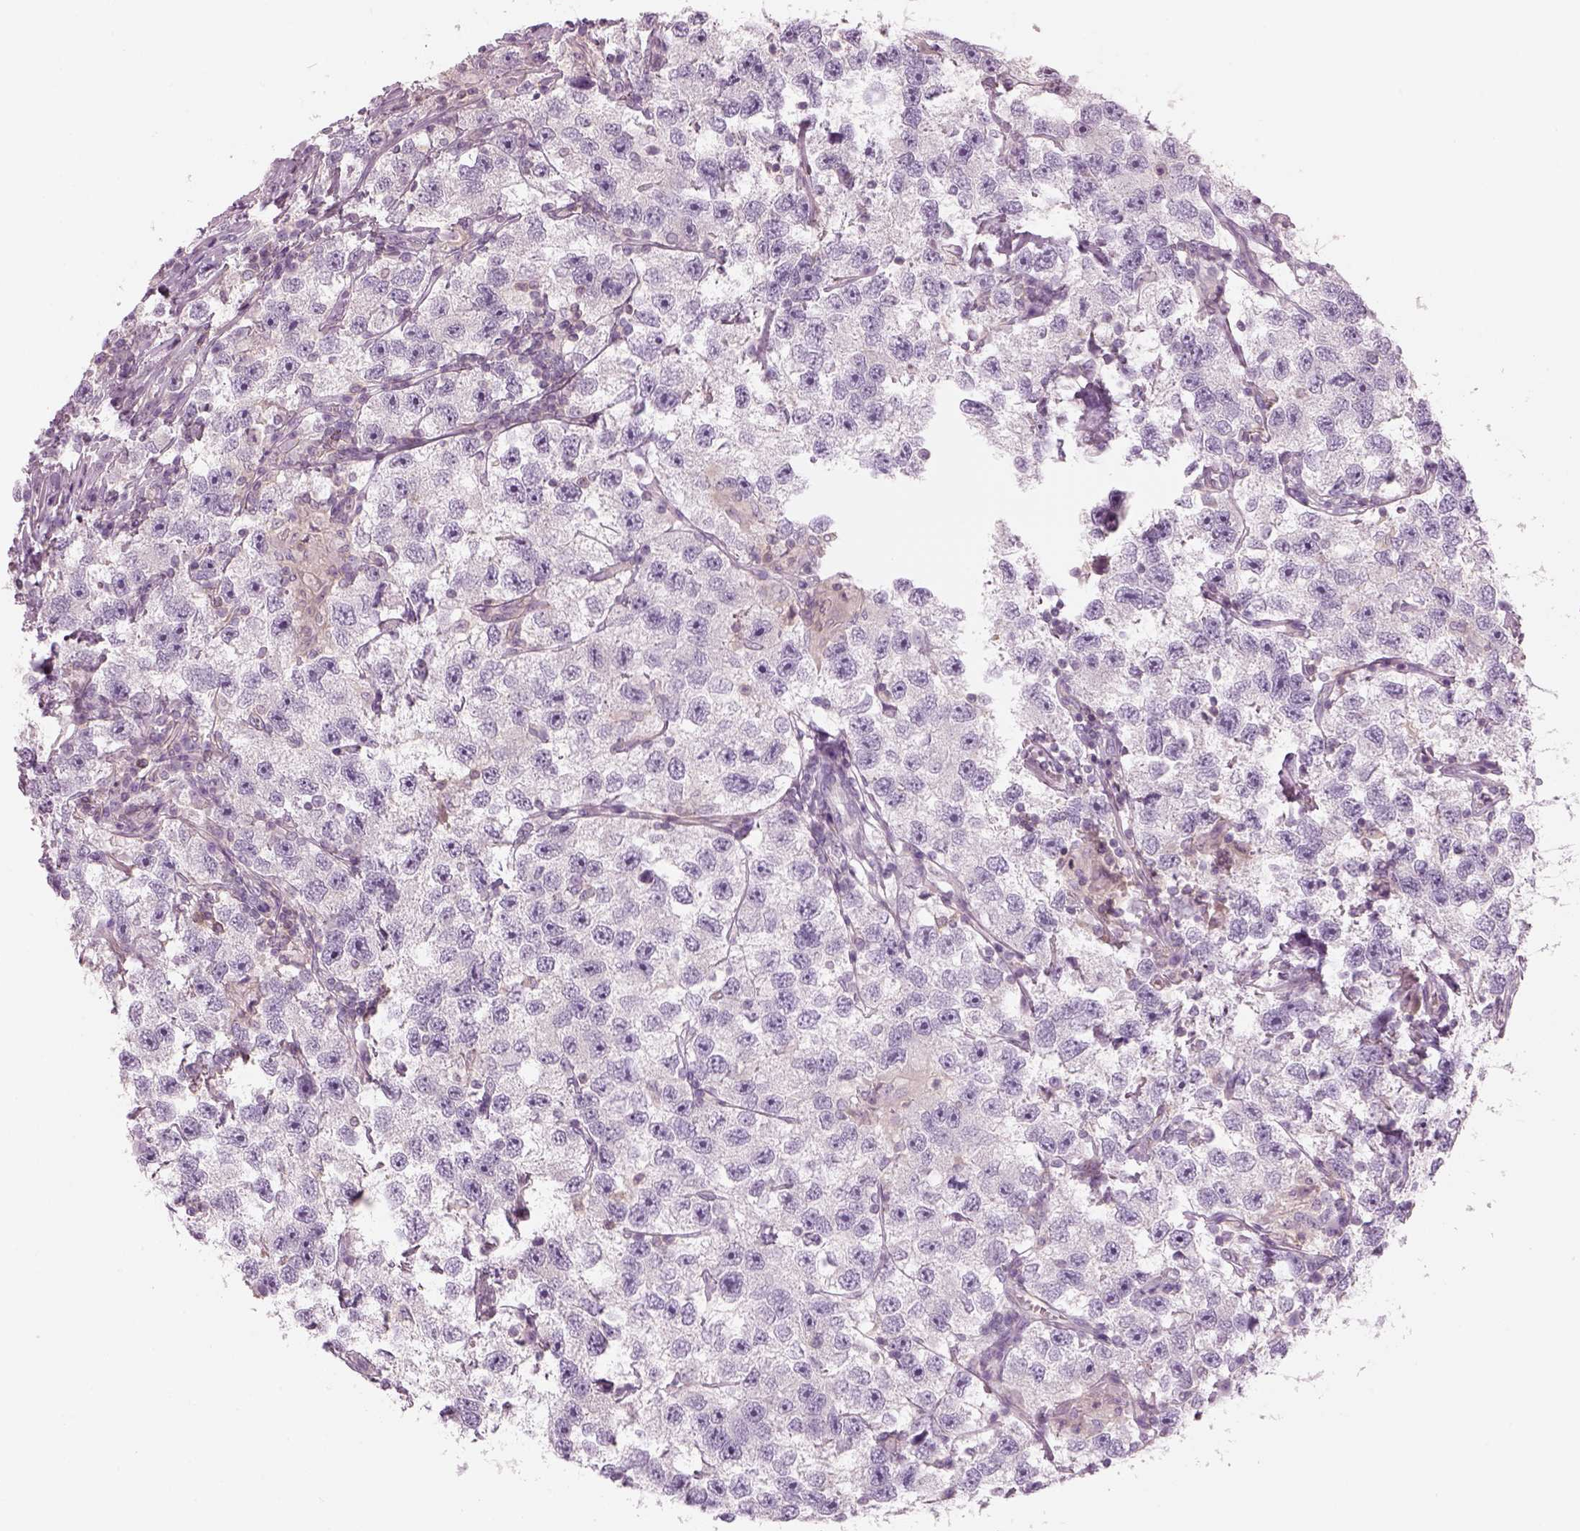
{"staining": {"intensity": "negative", "quantity": "none", "location": "none"}, "tissue": "testis cancer", "cell_type": "Tumor cells", "image_type": "cancer", "snomed": [{"axis": "morphology", "description": "Seminoma, NOS"}, {"axis": "topography", "description": "Testis"}], "caption": "Tumor cells are negative for brown protein staining in testis cancer (seminoma). (Stains: DAB immunohistochemistry (IHC) with hematoxylin counter stain, Microscopy: brightfield microscopy at high magnification).", "gene": "SLC1A7", "patient": {"sex": "male", "age": 26}}